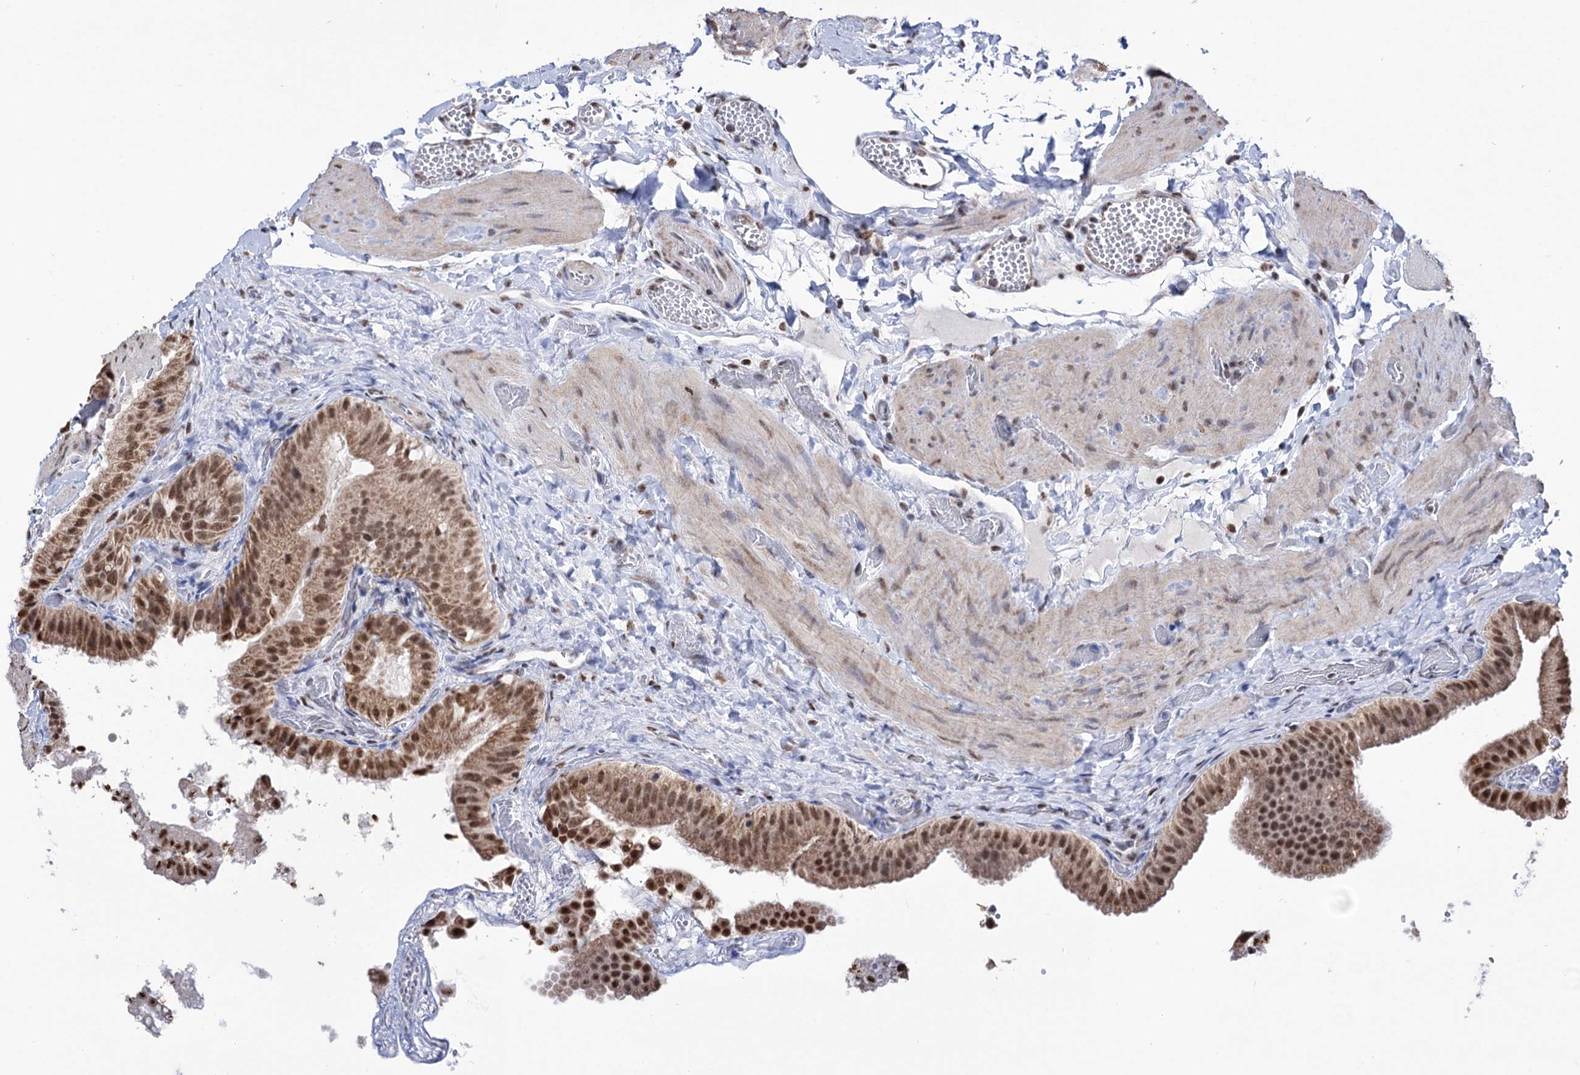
{"staining": {"intensity": "moderate", "quantity": ">75%", "location": "nuclear"}, "tissue": "gallbladder", "cell_type": "Glandular cells", "image_type": "normal", "snomed": [{"axis": "morphology", "description": "Normal tissue, NOS"}, {"axis": "topography", "description": "Gallbladder"}], "caption": "Gallbladder stained for a protein (brown) demonstrates moderate nuclear positive expression in about >75% of glandular cells.", "gene": "ABHD10", "patient": {"sex": "female", "age": 64}}